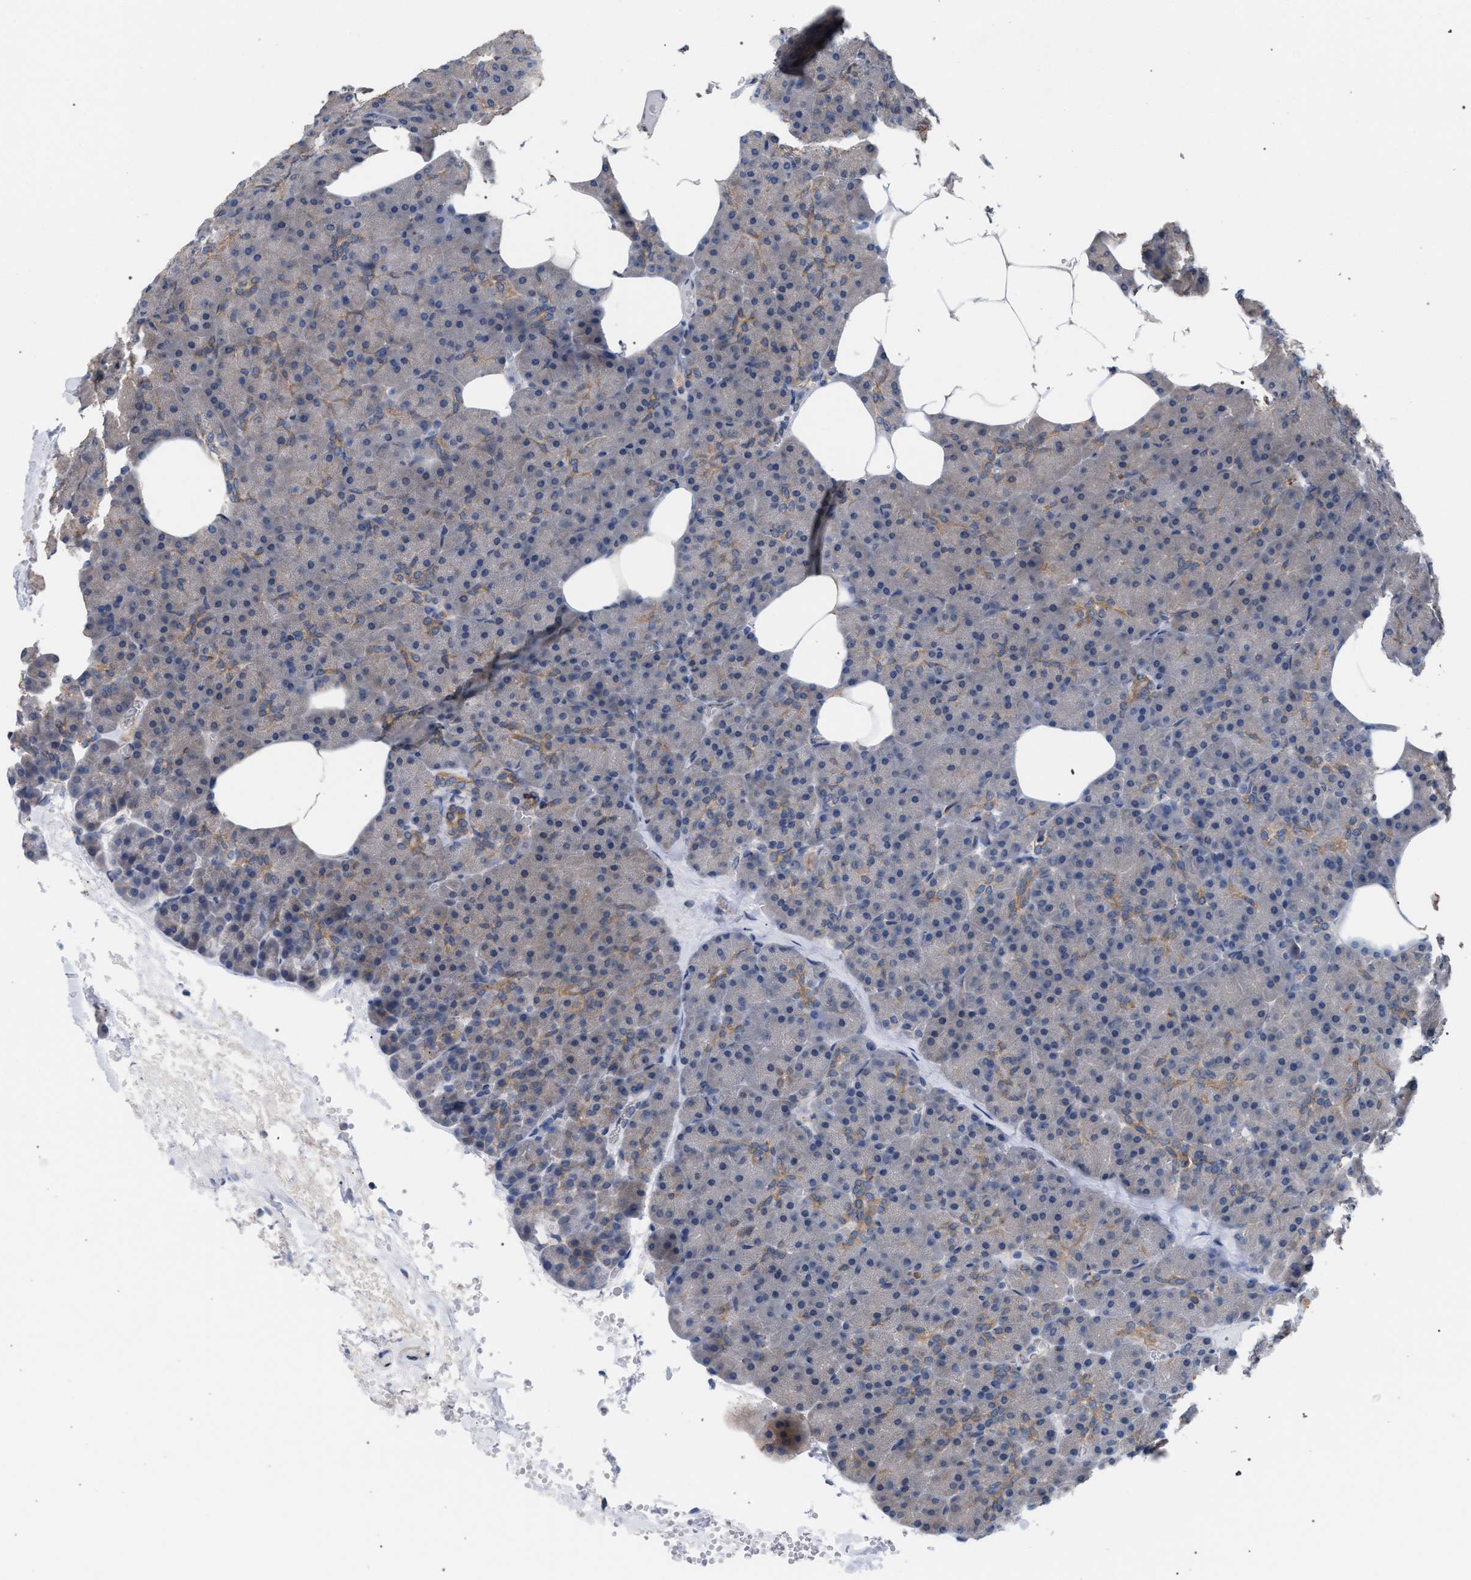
{"staining": {"intensity": "moderate", "quantity": "<25%", "location": "cytoplasmic/membranous"}, "tissue": "pancreas", "cell_type": "Exocrine glandular cells", "image_type": "normal", "snomed": [{"axis": "morphology", "description": "Normal tissue, NOS"}, {"axis": "morphology", "description": "Carcinoid, malignant, NOS"}, {"axis": "topography", "description": "Pancreas"}], "caption": "About <25% of exocrine glandular cells in normal pancreas exhibit moderate cytoplasmic/membranous protein staining as visualized by brown immunohistochemical staining.", "gene": "ARPC5L", "patient": {"sex": "female", "age": 35}}